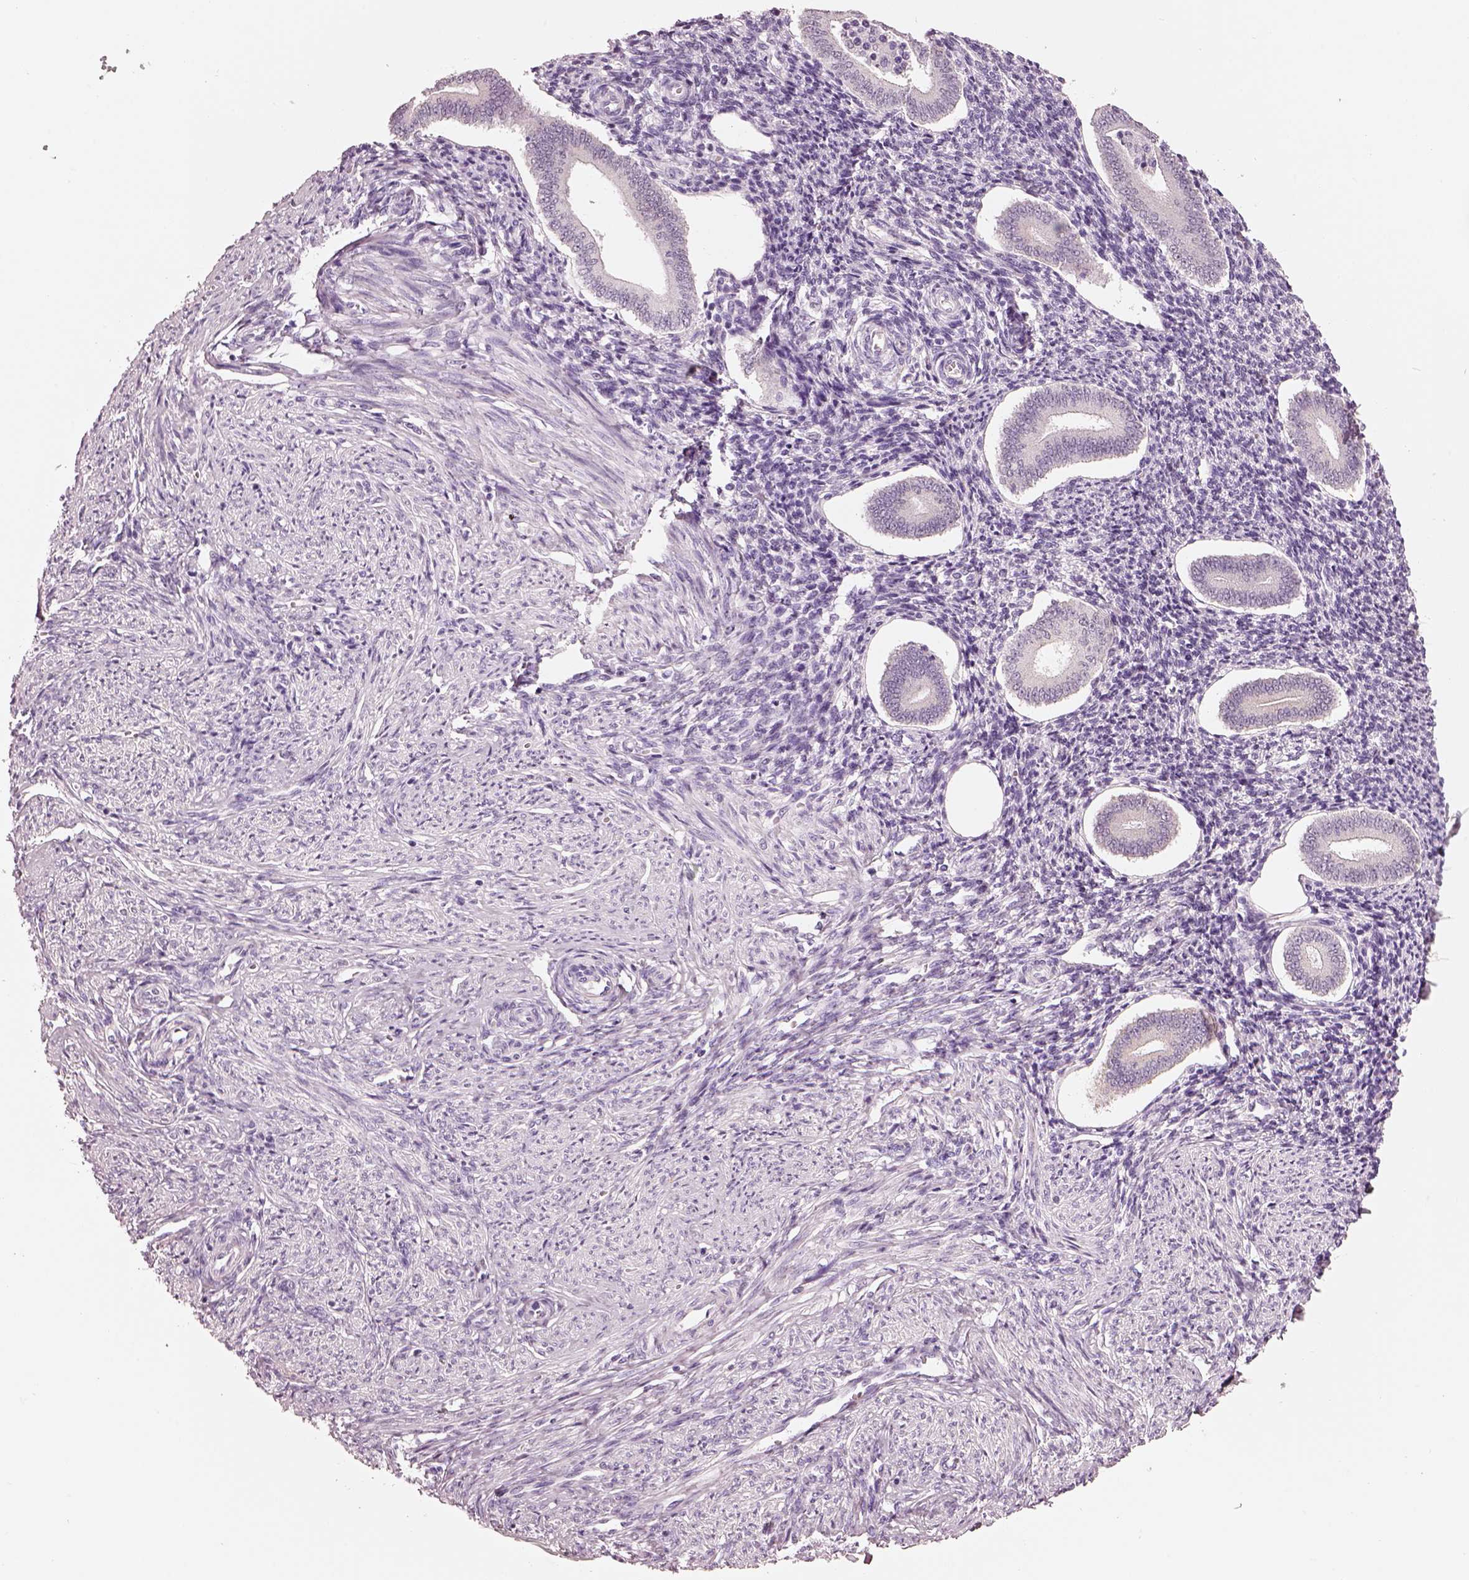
{"staining": {"intensity": "negative", "quantity": "none", "location": "none"}, "tissue": "endometrium", "cell_type": "Cells in endometrial stroma", "image_type": "normal", "snomed": [{"axis": "morphology", "description": "Normal tissue, NOS"}, {"axis": "topography", "description": "Endometrium"}], "caption": "High magnification brightfield microscopy of normal endometrium stained with DAB (brown) and counterstained with hematoxylin (blue): cells in endometrial stroma show no significant expression. Nuclei are stained in blue.", "gene": "ELSPBP1", "patient": {"sex": "female", "age": 40}}